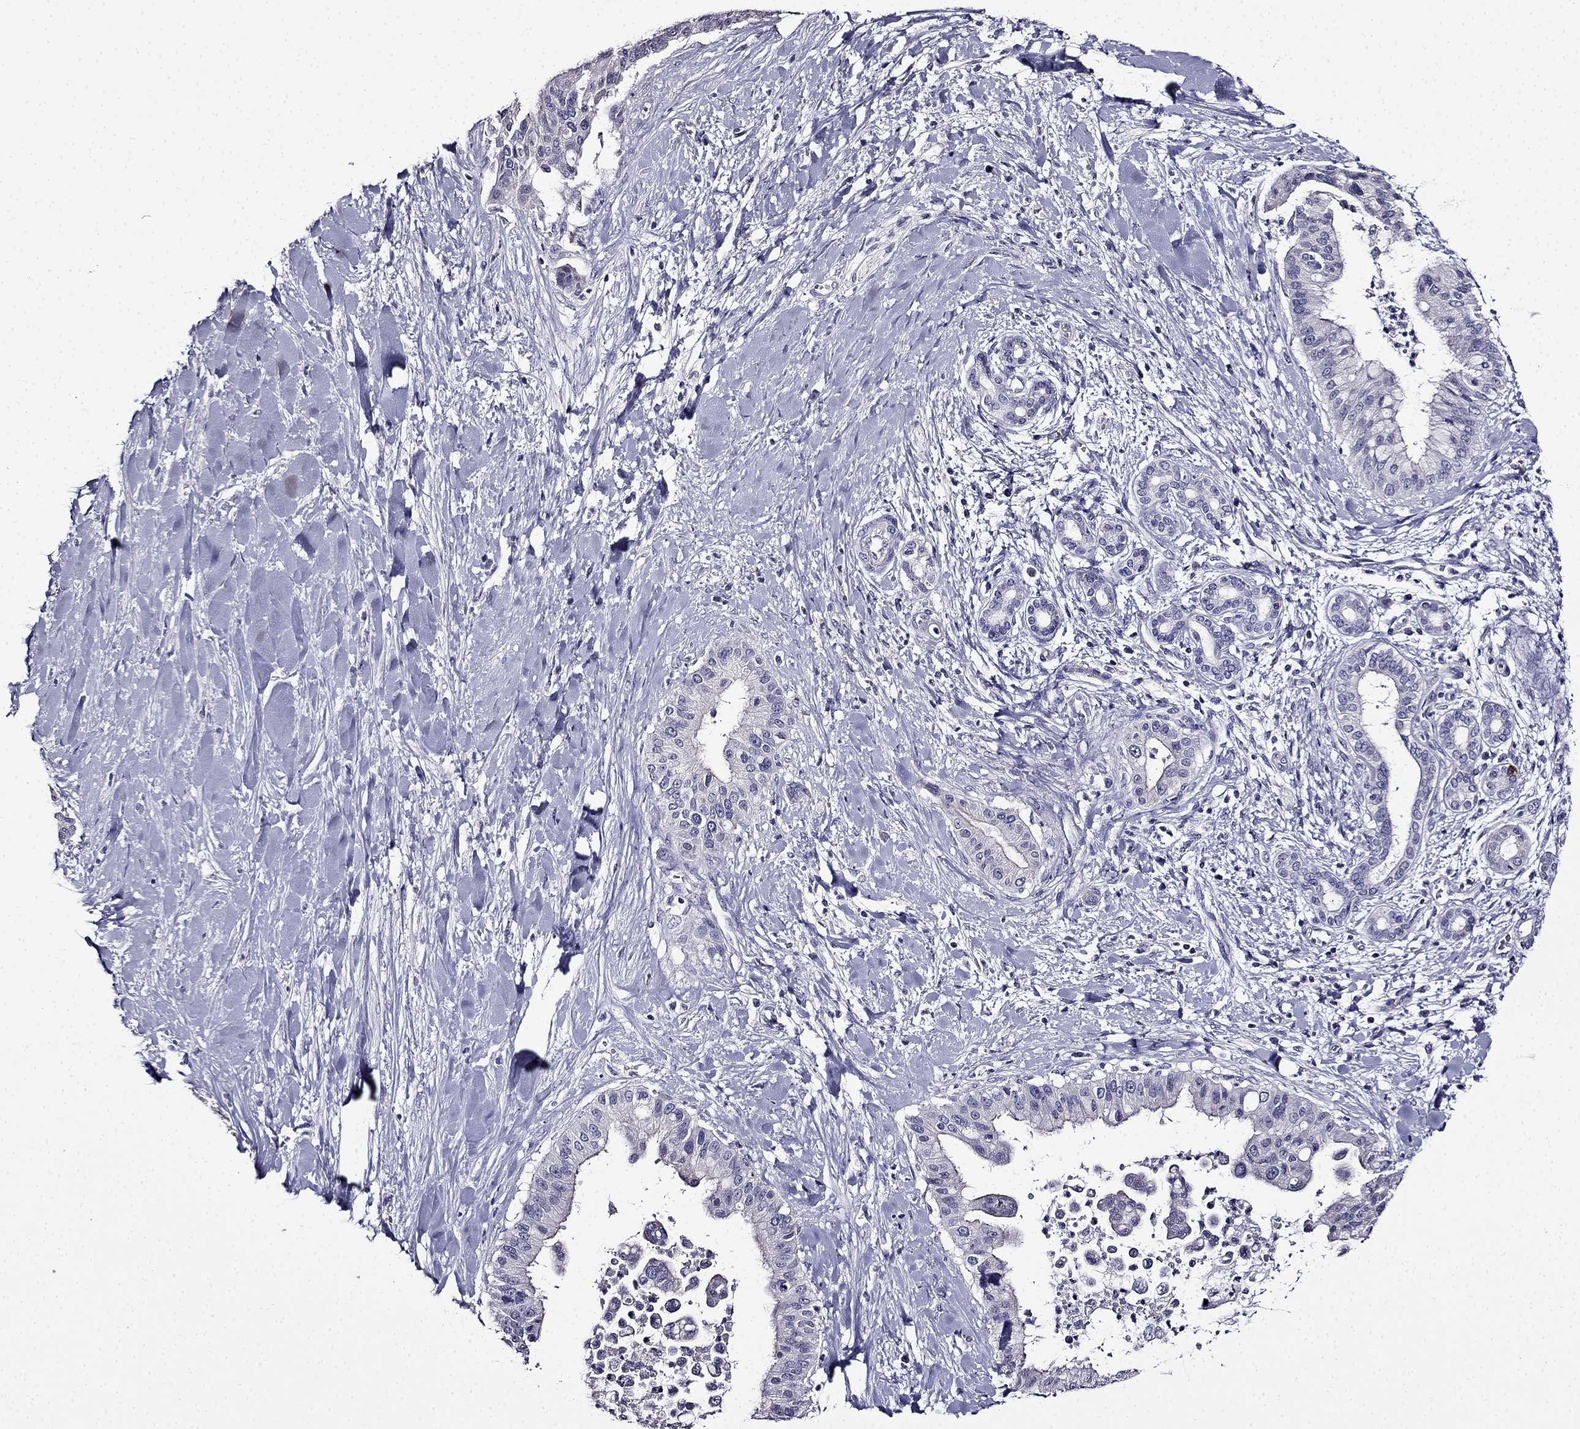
{"staining": {"intensity": "negative", "quantity": "none", "location": "none"}, "tissue": "liver cancer", "cell_type": "Tumor cells", "image_type": "cancer", "snomed": [{"axis": "morphology", "description": "Cholangiocarcinoma"}, {"axis": "topography", "description": "Liver"}], "caption": "A micrograph of human liver cancer (cholangiocarcinoma) is negative for staining in tumor cells.", "gene": "TMEM266", "patient": {"sex": "female", "age": 54}}